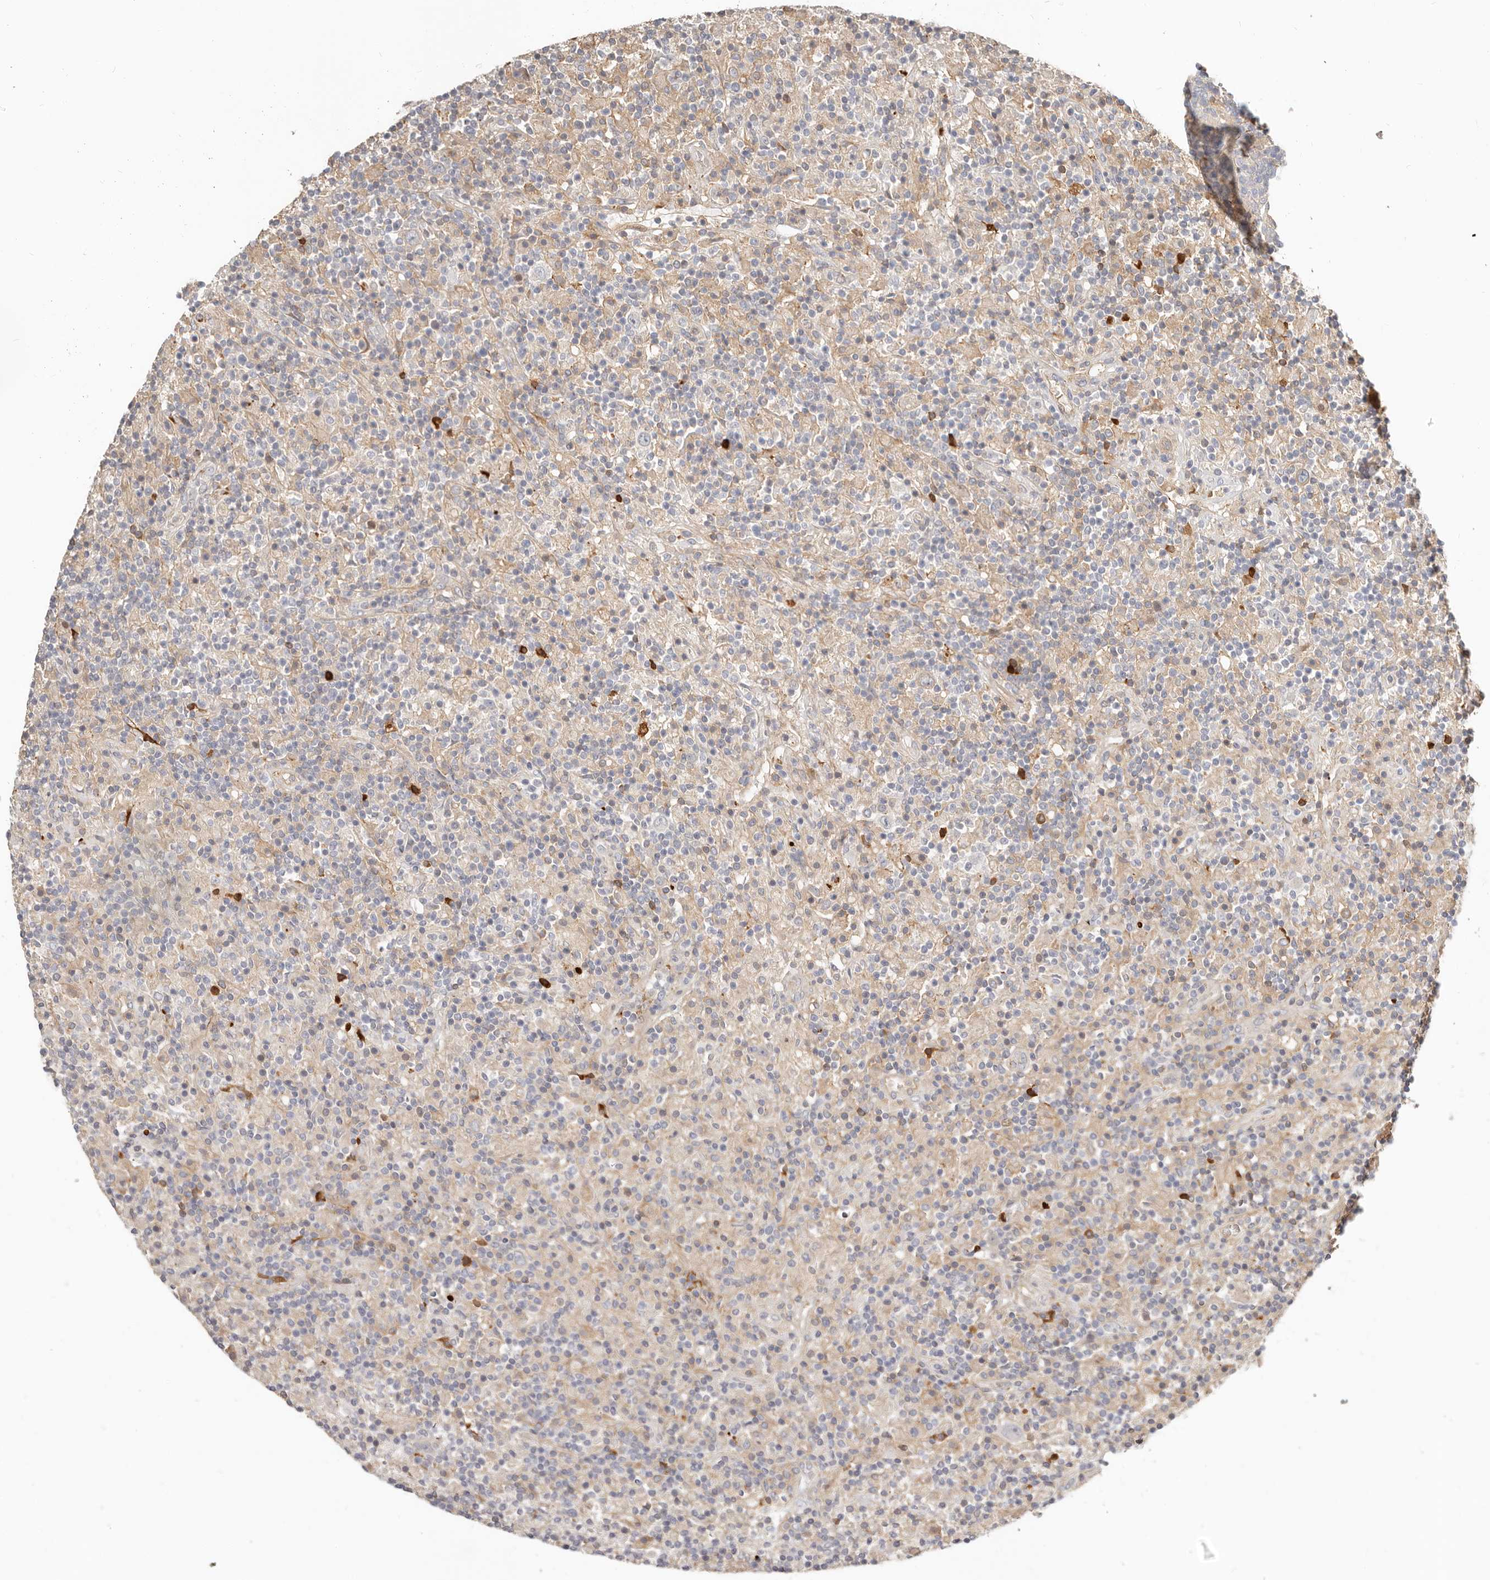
{"staining": {"intensity": "negative", "quantity": "none", "location": "none"}, "tissue": "lymphoma", "cell_type": "Tumor cells", "image_type": "cancer", "snomed": [{"axis": "morphology", "description": "Hodgkin's disease, NOS"}, {"axis": "topography", "description": "Lymph node"}], "caption": "The histopathology image shows no staining of tumor cells in lymphoma.", "gene": "MTFR2", "patient": {"sex": "male", "age": 70}}